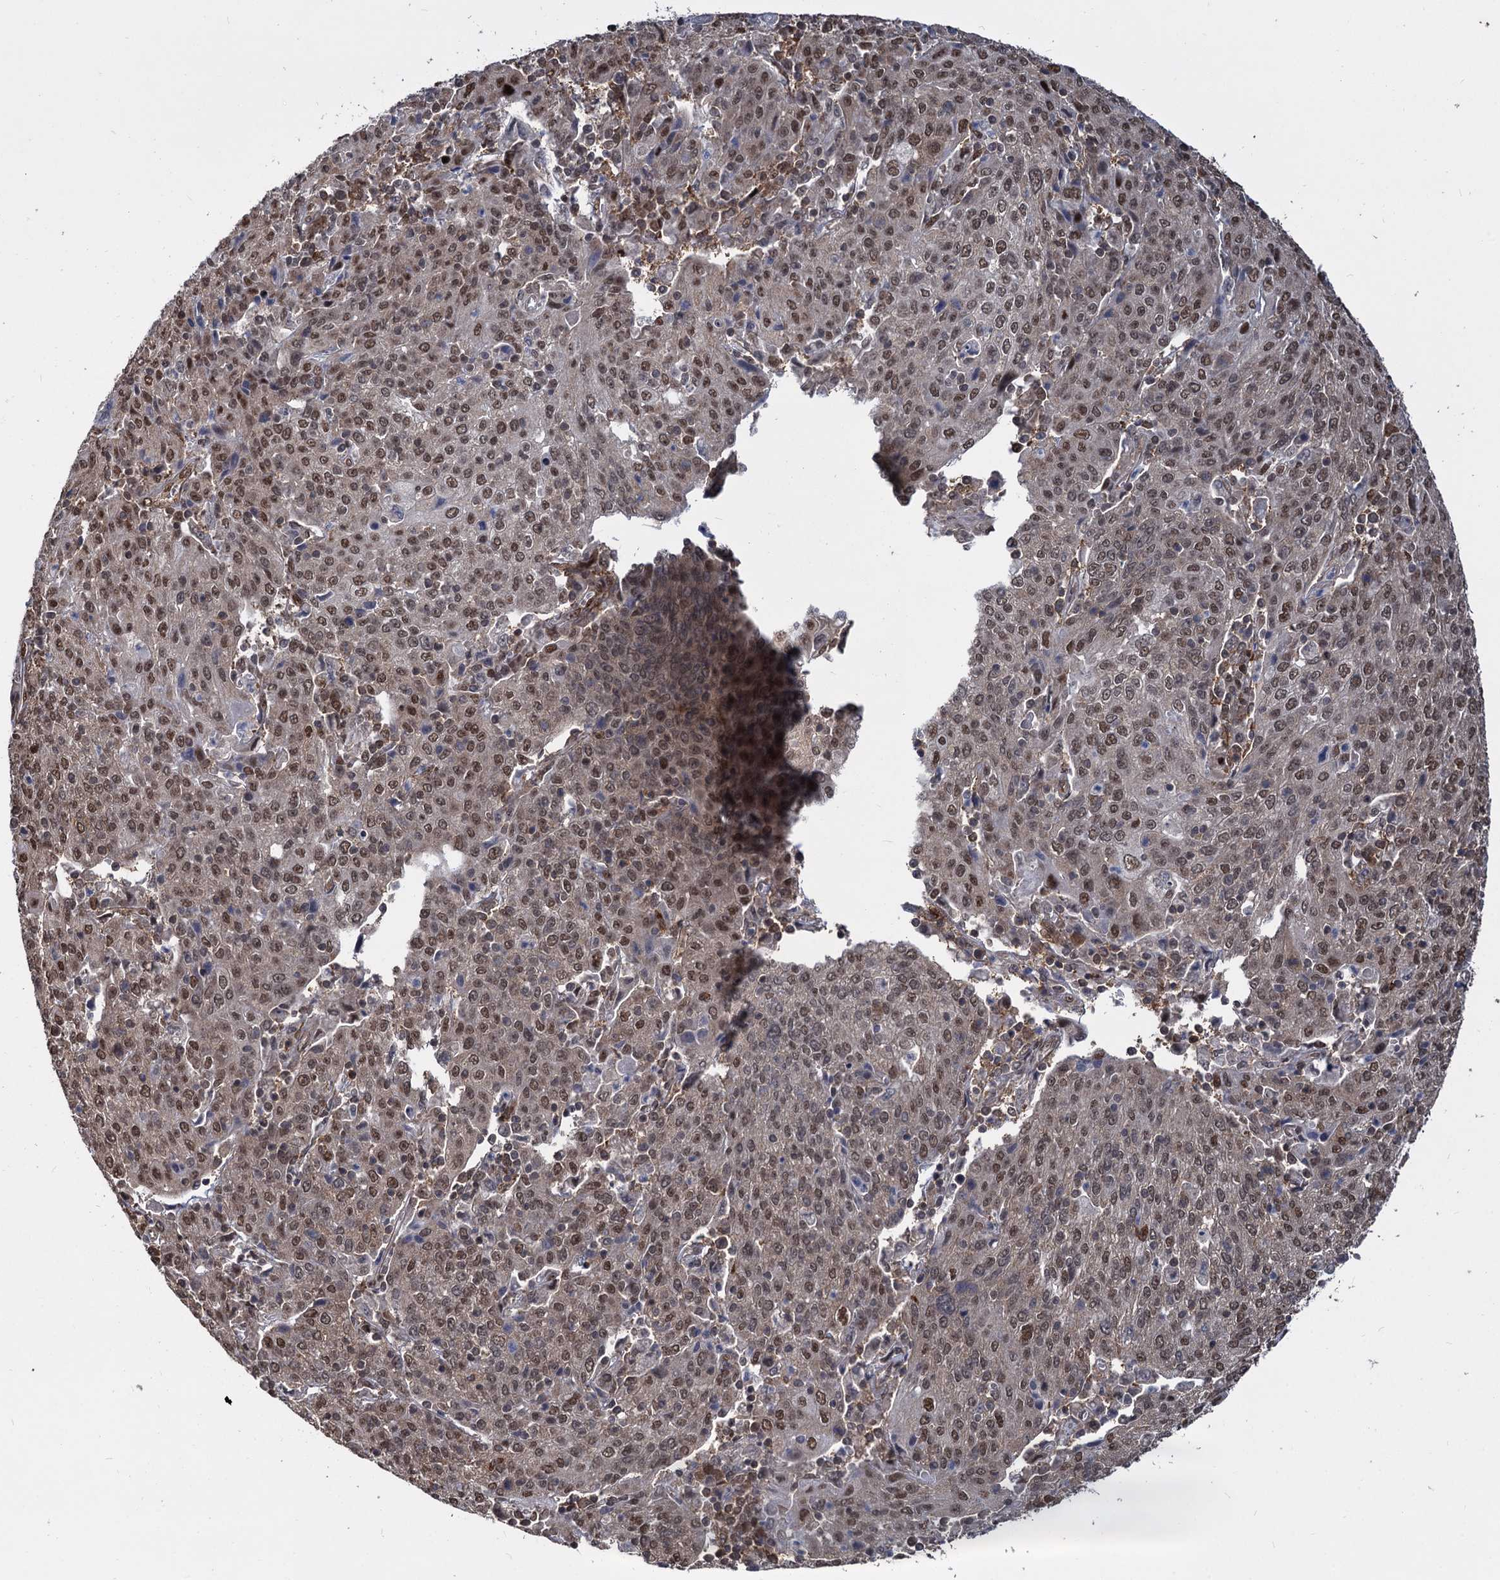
{"staining": {"intensity": "moderate", "quantity": ">75%", "location": "nuclear"}, "tissue": "cervical cancer", "cell_type": "Tumor cells", "image_type": "cancer", "snomed": [{"axis": "morphology", "description": "Squamous cell carcinoma, NOS"}, {"axis": "topography", "description": "Cervix"}], "caption": "A brown stain shows moderate nuclear staining of a protein in human cervical squamous cell carcinoma tumor cells.", "gene": "PSMD4", "patient": {"sex": "female", "age": 67}}